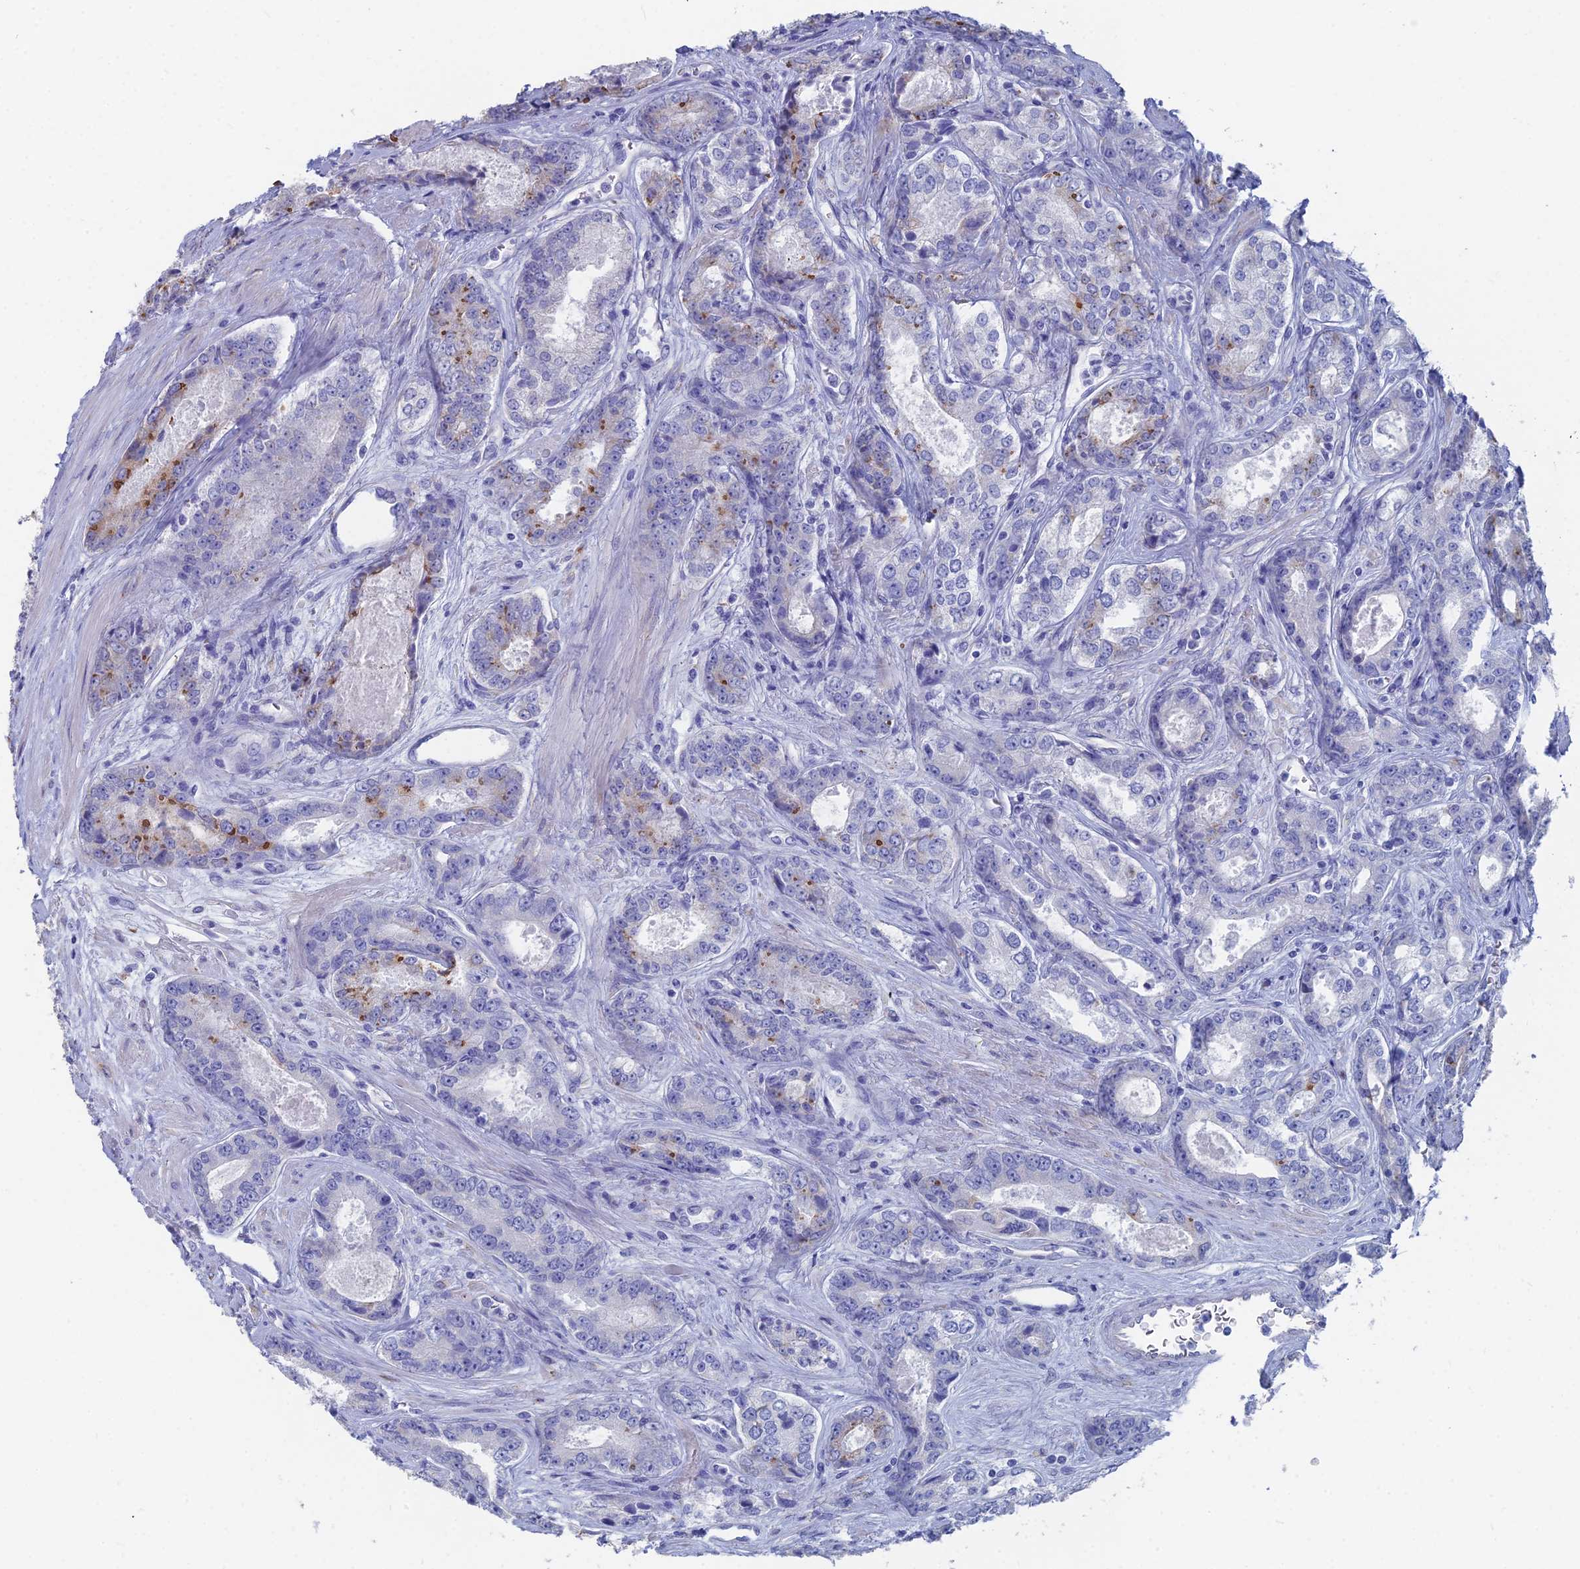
{"staining": {"intensity": "moderate", "quantity": "<25%", "location": "cytoplasmic/membranous"}, "tissue": "prostate cancer", "cell_type": "Tumor cells", "image_type": "cancer", "snomed": [{"axis": "morphology", "description": "Adenocarcinoma, Low grade"}, {"axis": "topography", "description": "Prostate"}], "caption": "Immunohistochemical staining of human prostate cancer (adenocarcinoma (low-grade)) demonstrates moderate cytoplasmic/membranous protein positivity in approximately <25% of tumor cells.", "gene": "TNNT3", "patient": {"sex": "male", "age": 68}}